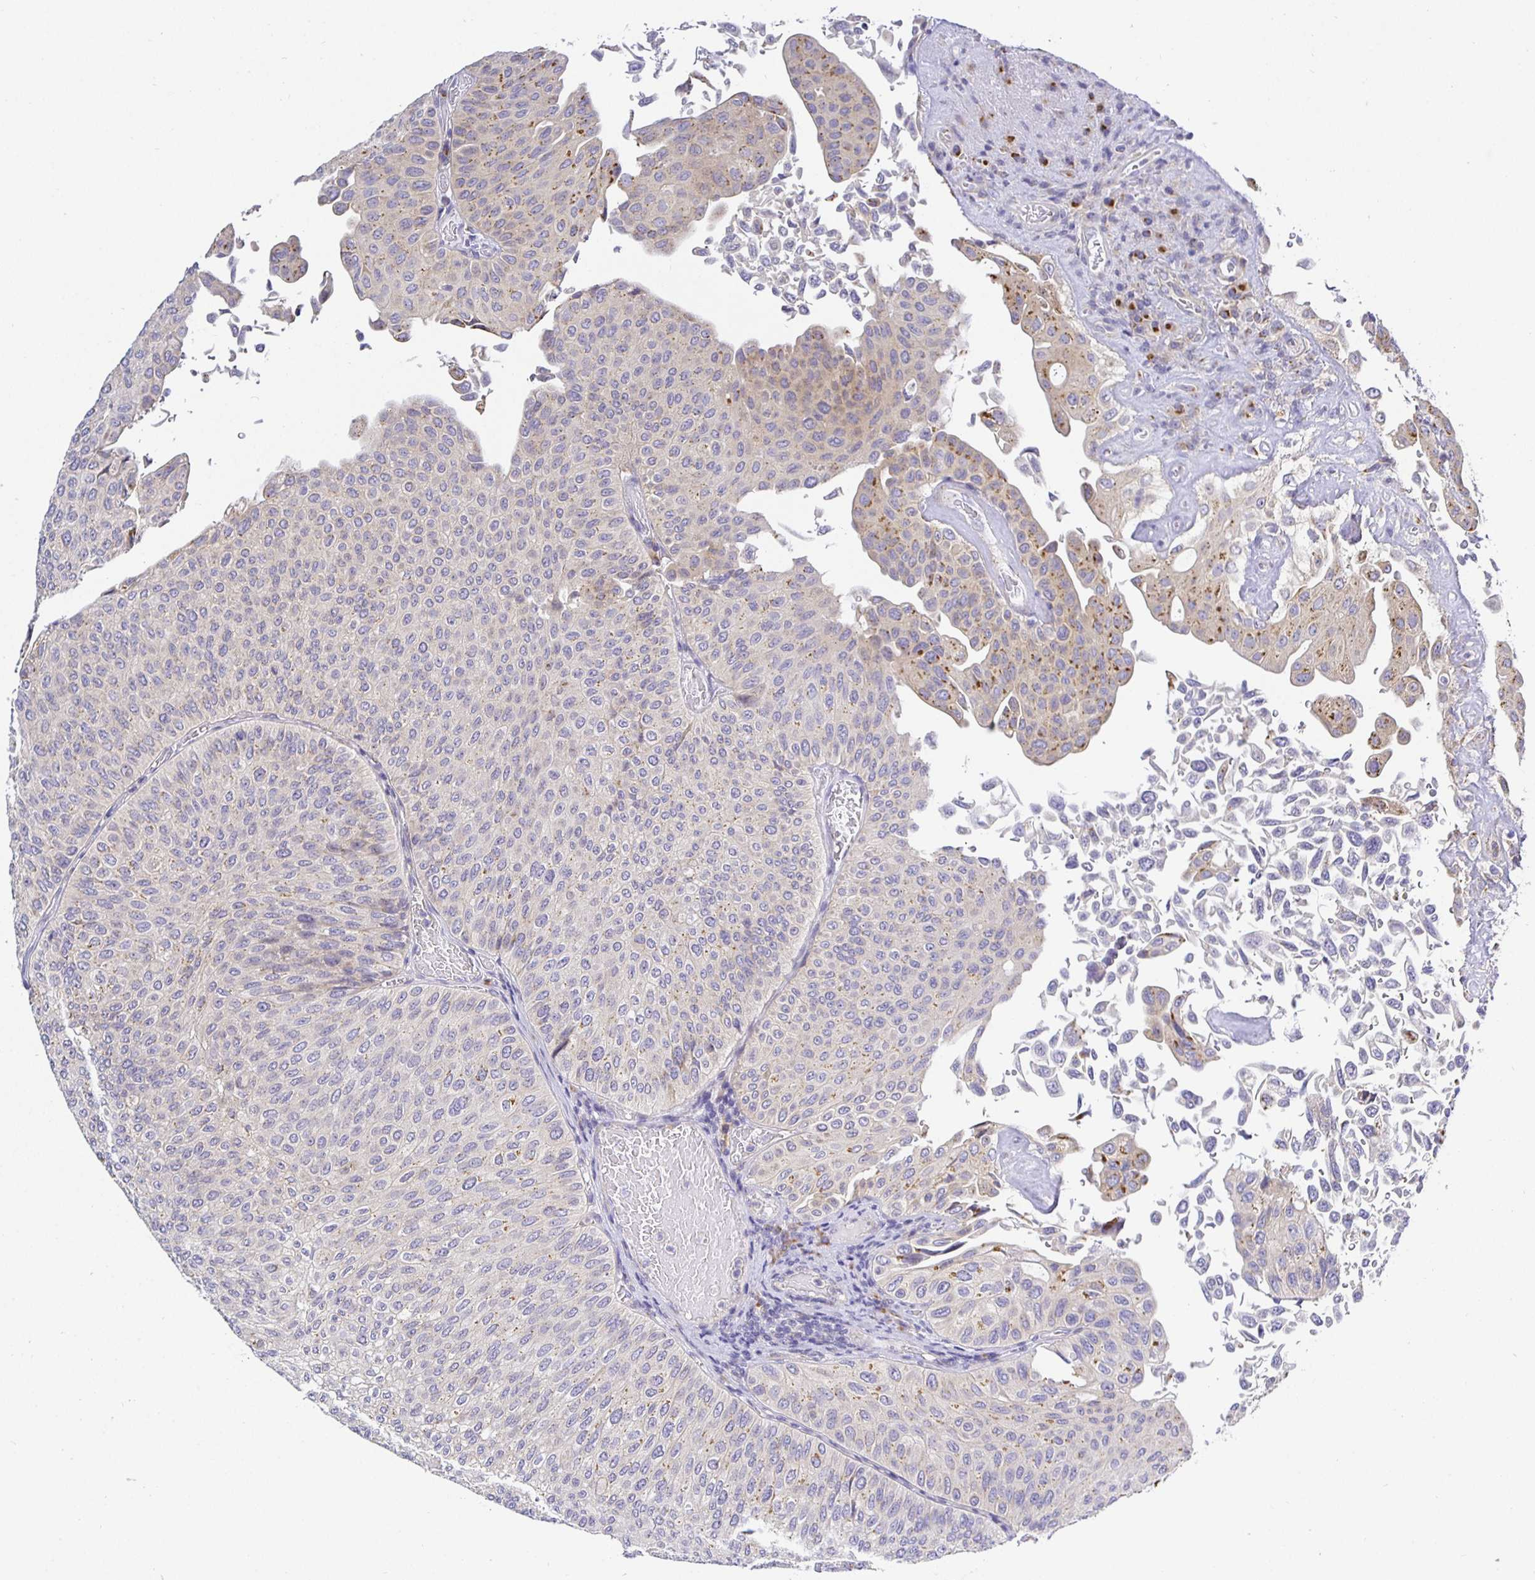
{"staining": {"intensity": "moderate", "quantity": "<25%", "location": "cytoplasmic/membranous"}, "tissue": "urothelial cancer", "cell_type": "Tumor cells", "image_type": "cancer", "snomed": [{"axis": "morphology", "description": "Urothelial carcinoma, NOS"}, {"axis": "topography", "description": "Urinary bladder"}], "caption": "This is a micrograph of IHC staining of transitional cell carcinoma, which shows moderate positivity in the cytoplasmic/membranous of tumor cells.", "gene": "OPALIN", "patient": {"sex": "male", "age": 59}}